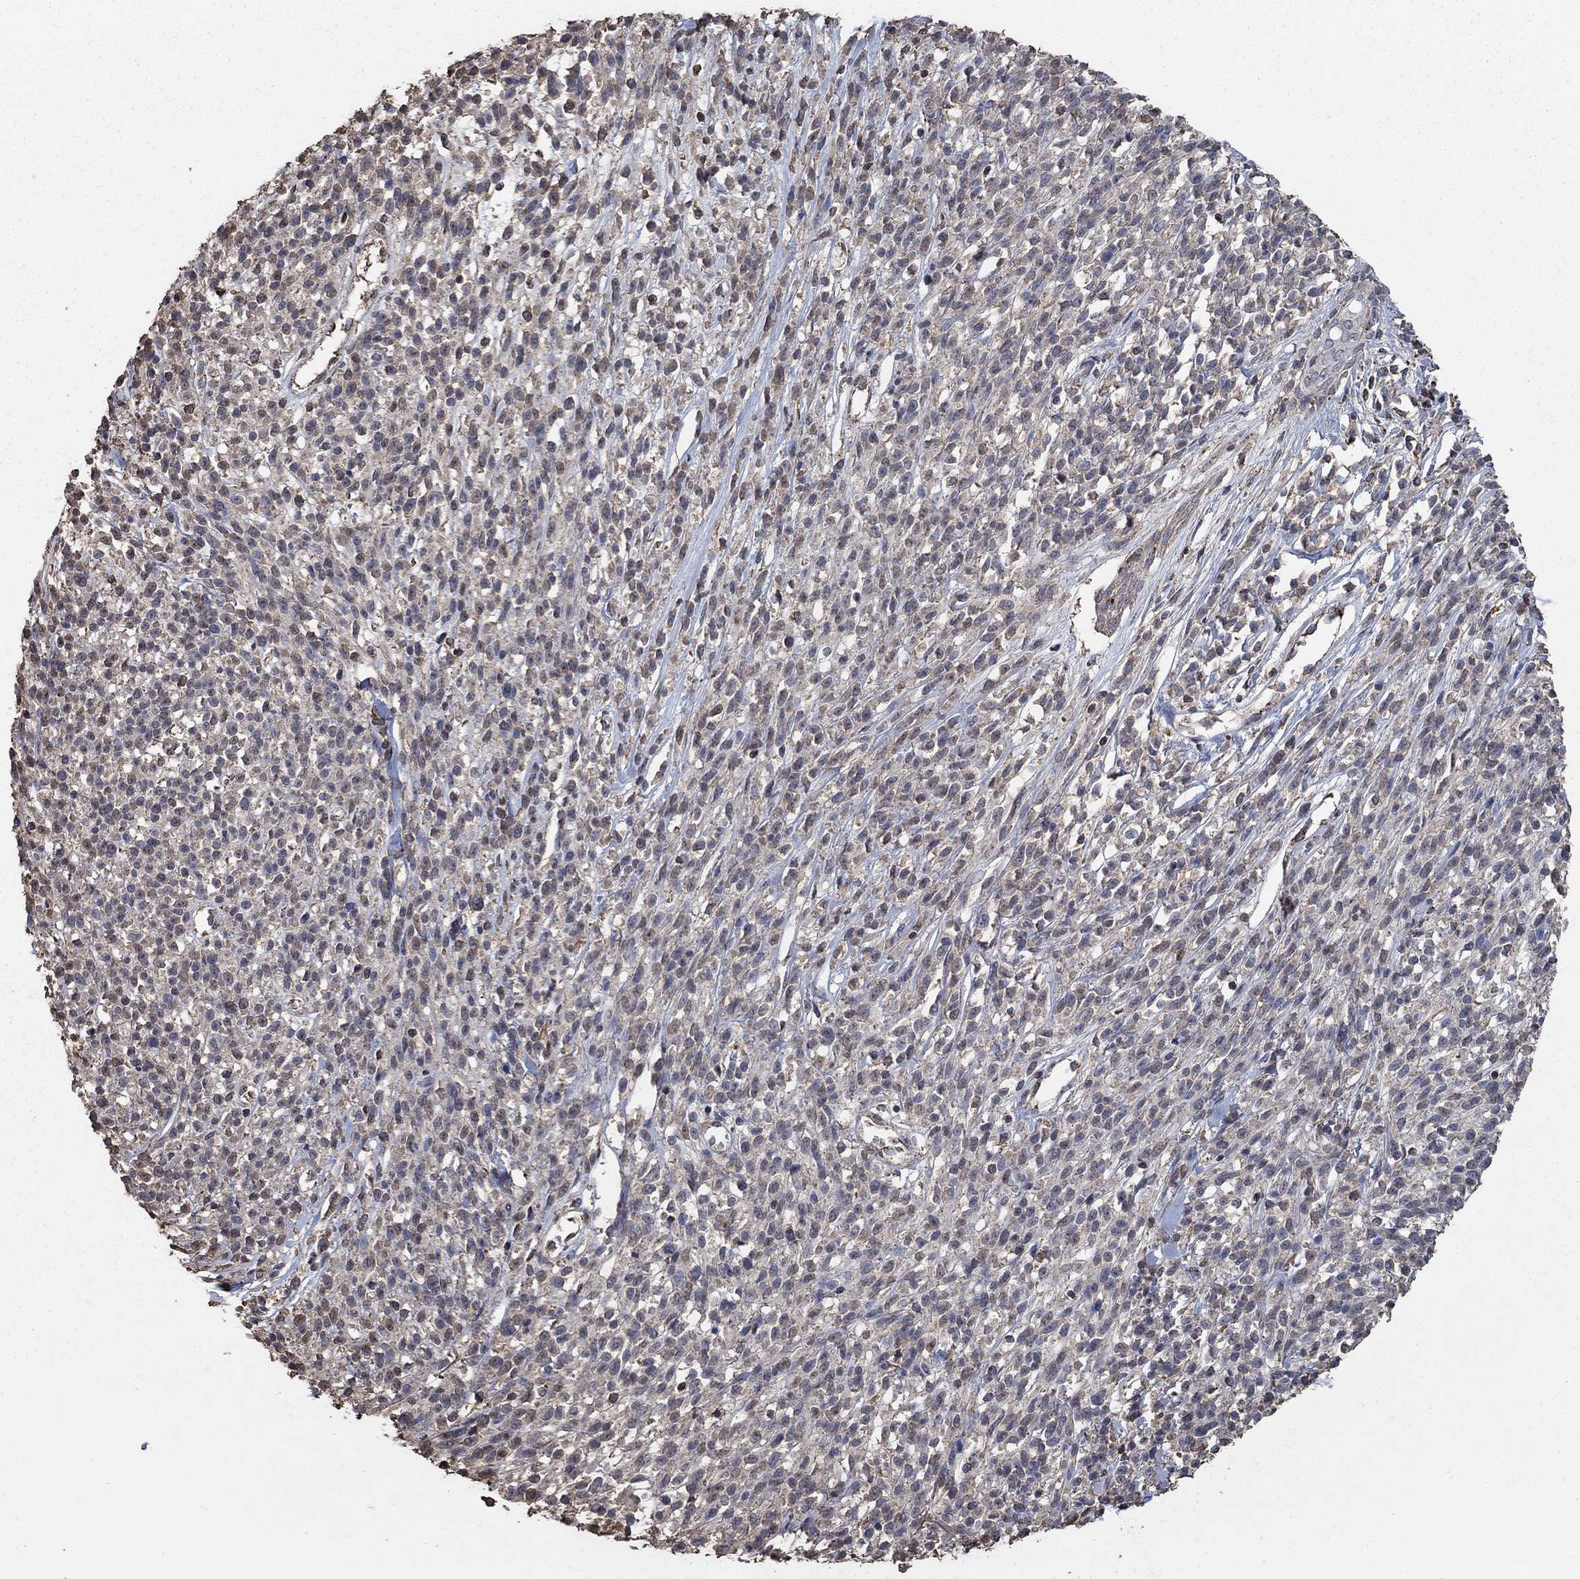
{"staining": {"intensity": "negative", "quantity": "none", "location": "none"}, "tissue": "melanoma", "cell_type": "Tumor cells", "image_type": "cancer", "snomed": [{"axis": "morphology", "description": "Malignant melanoma, NOS"}, {"axis": "topography", "description": "Skin"}, {"axis": "topography", "description": "Skin of trunk"}], "caption": "There is no significant positivity in tumor cells of malignant melanoma.", "gene": "MRPS24", "patient": {"sex": "male", "age": 74}}